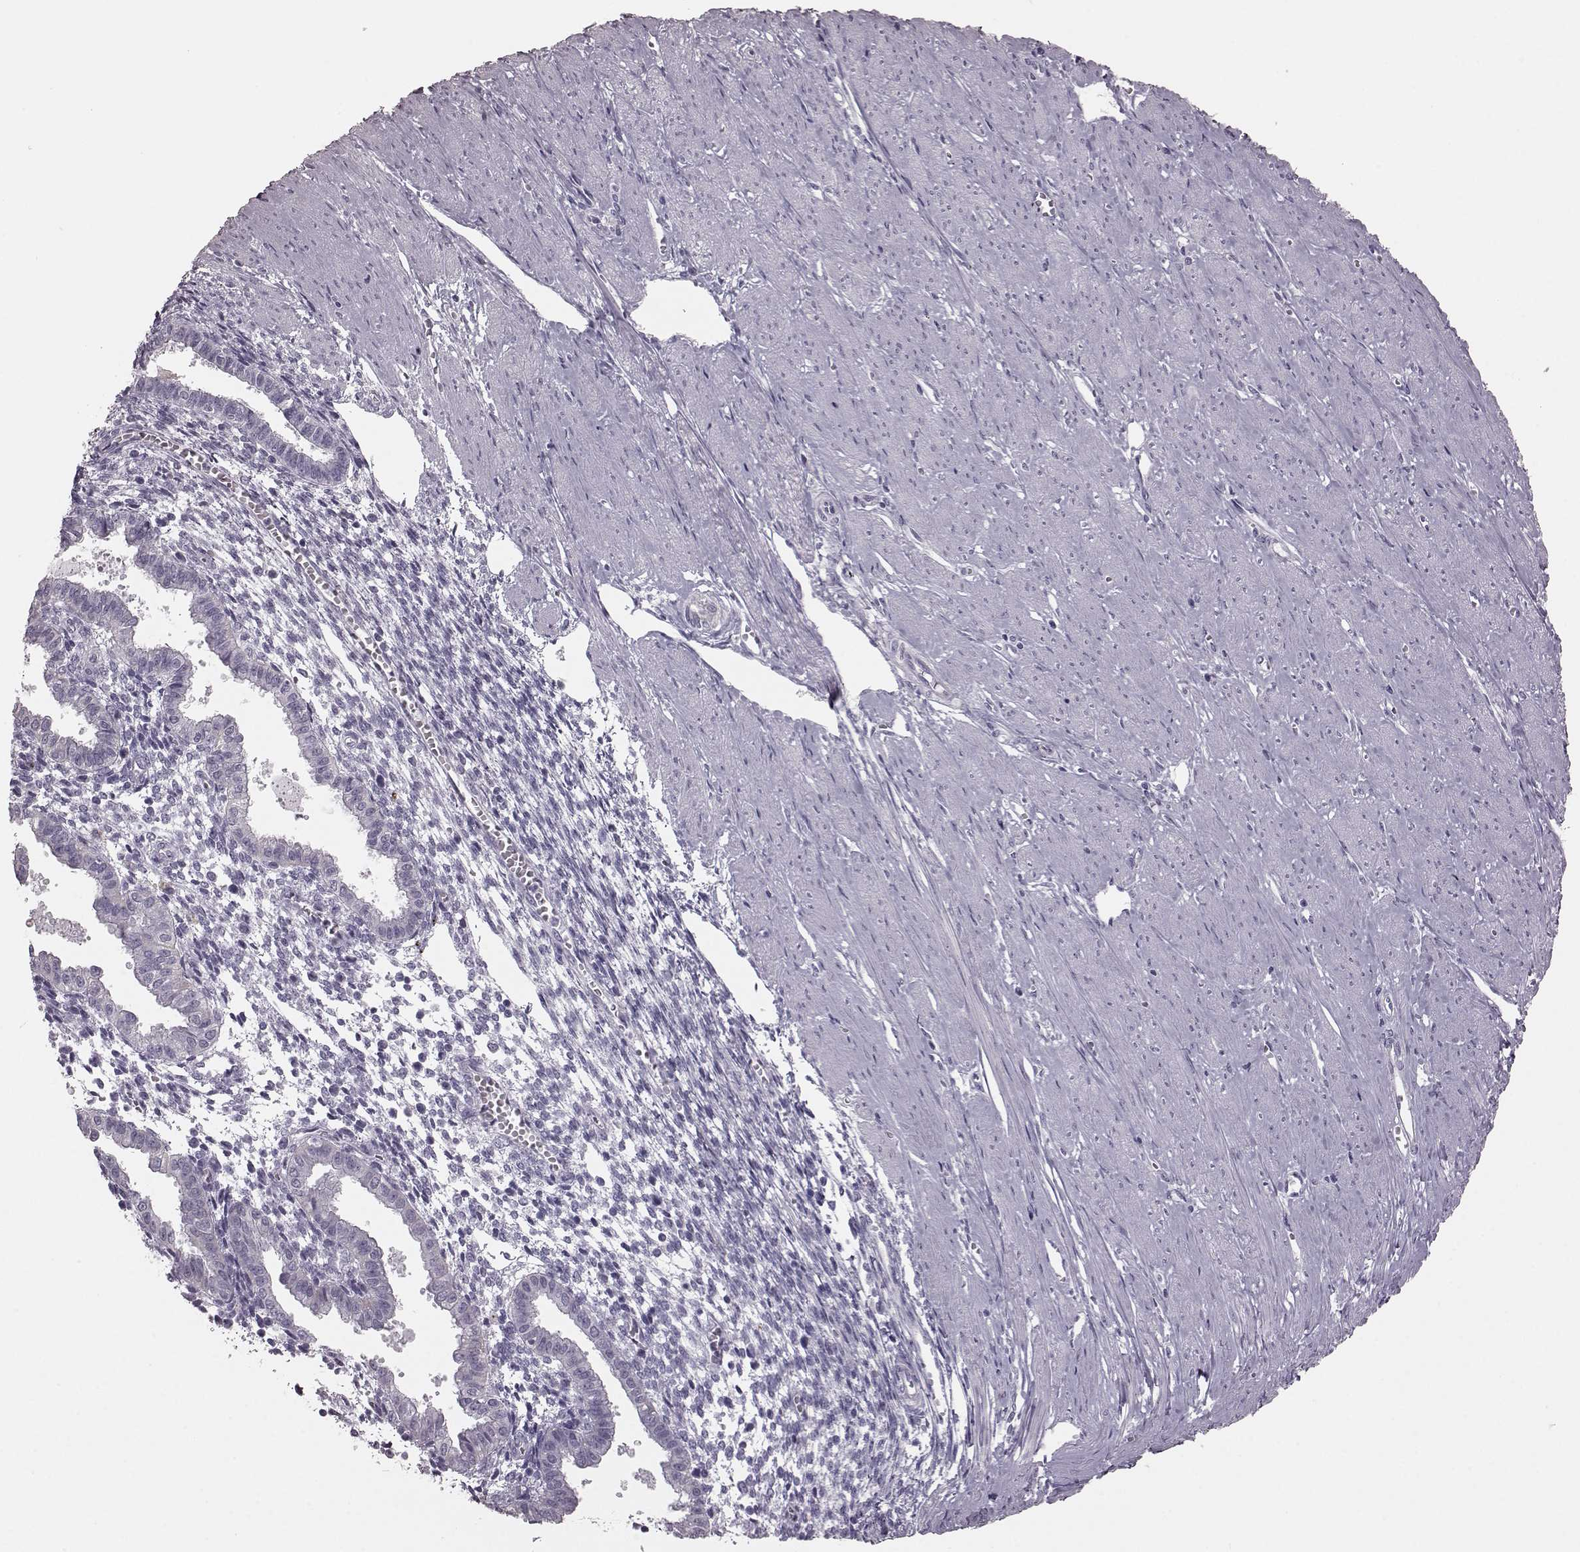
{"staining": {"intensity": "negative", "quantity": "none", "location": "none"}, "tissue": "endometrium", "cell_type": "Cells in endometrial stroma", "image_type": "normal", "snomed": [{"axis": "morphology", "description": "Normal tissue, NOS"}, {"axis": "topography", "description": "Endometrium"}], "caption": "Immunohistochemistry (IHC) of unremarkable human endometrium shows no expression in cells in endometrial stroma.", "gene": "CRYBA2", "patient": {"sex": "female", "age": 37}}